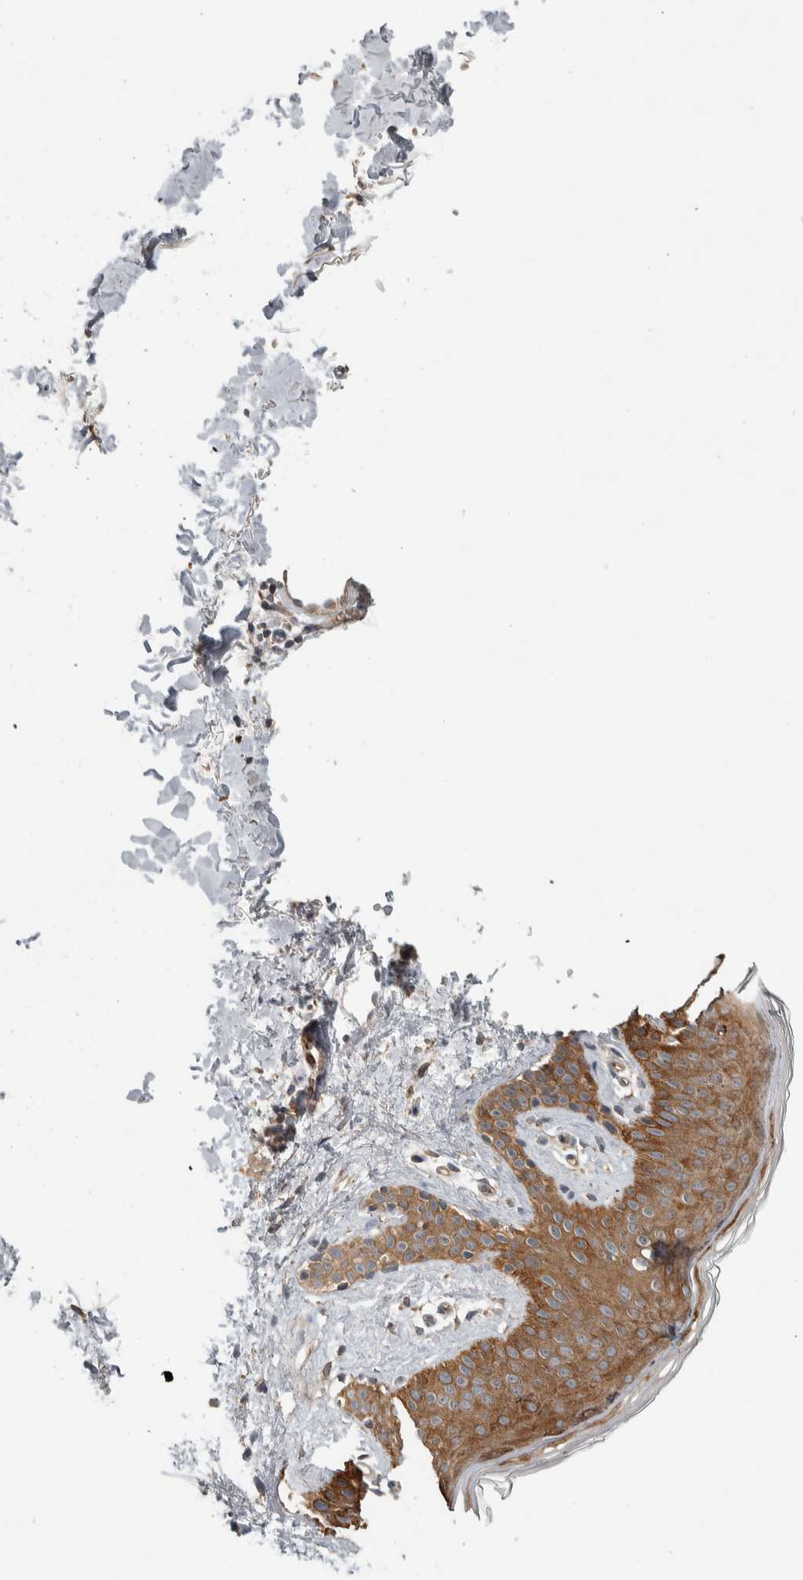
{"staining": {"intensity": "weak", "quantity": ">75%", "location": "cytoplasmic/membranous"}, "tissue": "skin", "cell_type": "Fibroblasts", "image_type": "normal", "snomed": [{"axis": "morphology", "description": "Normal tissue, NOS"}, {"axis": "topography", "description": "Skin"}], "caption": "The photomicrograph shows immunohistochemical staining of normal skin. There is weak cytoplasmic/membranous staining is present in approximately >75% of fibroblasts. Nuclei are stained in blue.", "gene": "EIF3H", "patient": {"sex": "male", "age": 40}}